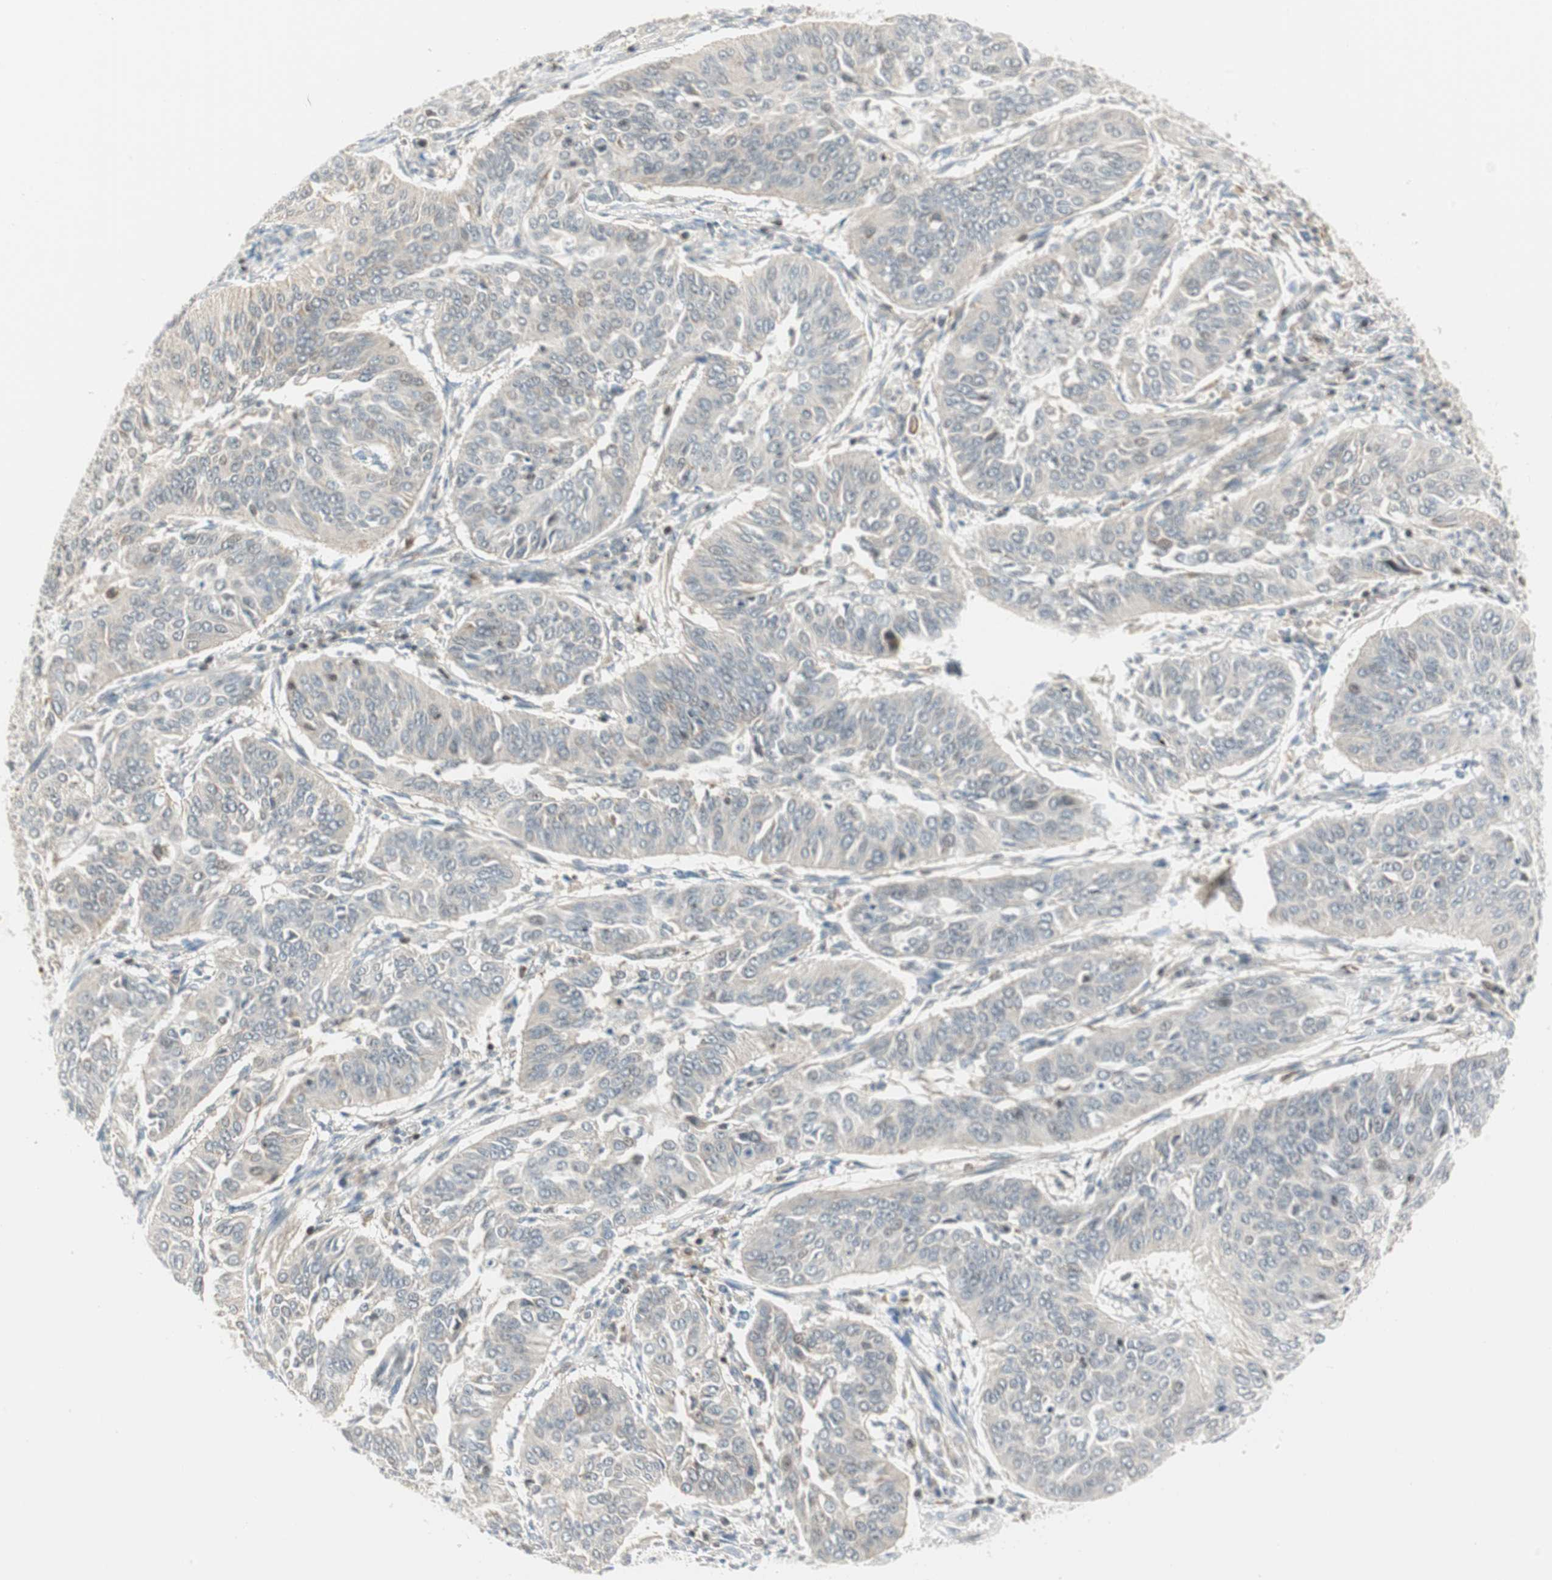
{"staining": {"intensity": "negative", "quantity": "none", "location": "none"}, "tissue": "cervical cancer", "cell_type": "Tumor cells", "image_type": "cancer", "snomed": [{"axis": "morphology", "description": "Normal tissue, NOS"}, {"axis": "morphology", "description": "Squamous cell carcinoma, NOS"}, {"axis": "topography", "description": "Cervix"}], "caption": "High power microscopy micrograph of an IHC image of cervical squamous cell carcinoma, revealing no significant staining in tumor cells. (DAB (3,3'-diaminobenzidine) immunohistochemistry, high magnification).", "gene": "PPP1CA", "patient": {"sex": "female", "age": 39}}